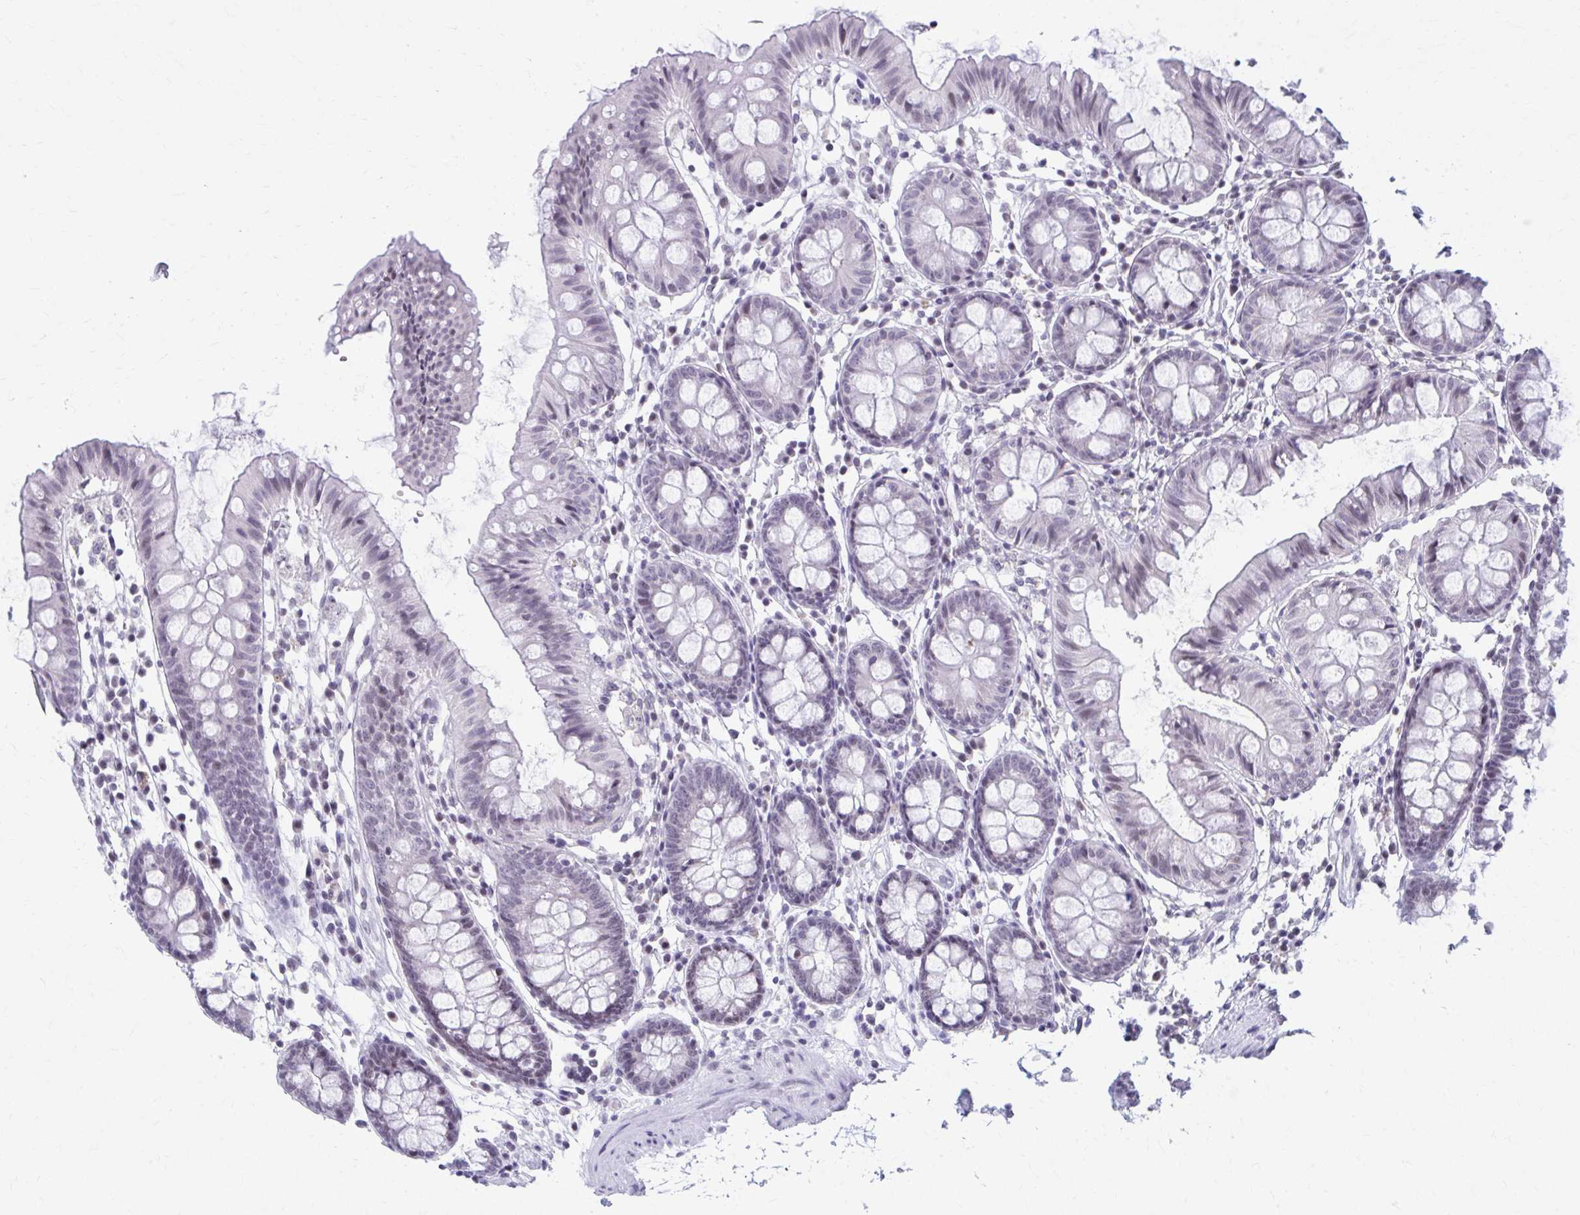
{"staining": {"intensity": "negative", "quantity": "none", "location": "none"}, "tissue": "colon", "cell_type": "Endothelial cells", "image_type": "normal", "snomed": [{"axis": "morphology", "description": "Normal tissue, NOS"}, {"axis": "topography", "description": "Colon"}], "caption": "The histopathology image exhibits no staining of endothelial cells in normal colon. The staining is performed using DAB (3,3'-diaminobenzidine) brown chromogen with nuclei counter-stained in using hematoxylin.", "gene": "CCDC105", "patient": {"sex": "female", "age": 84}}